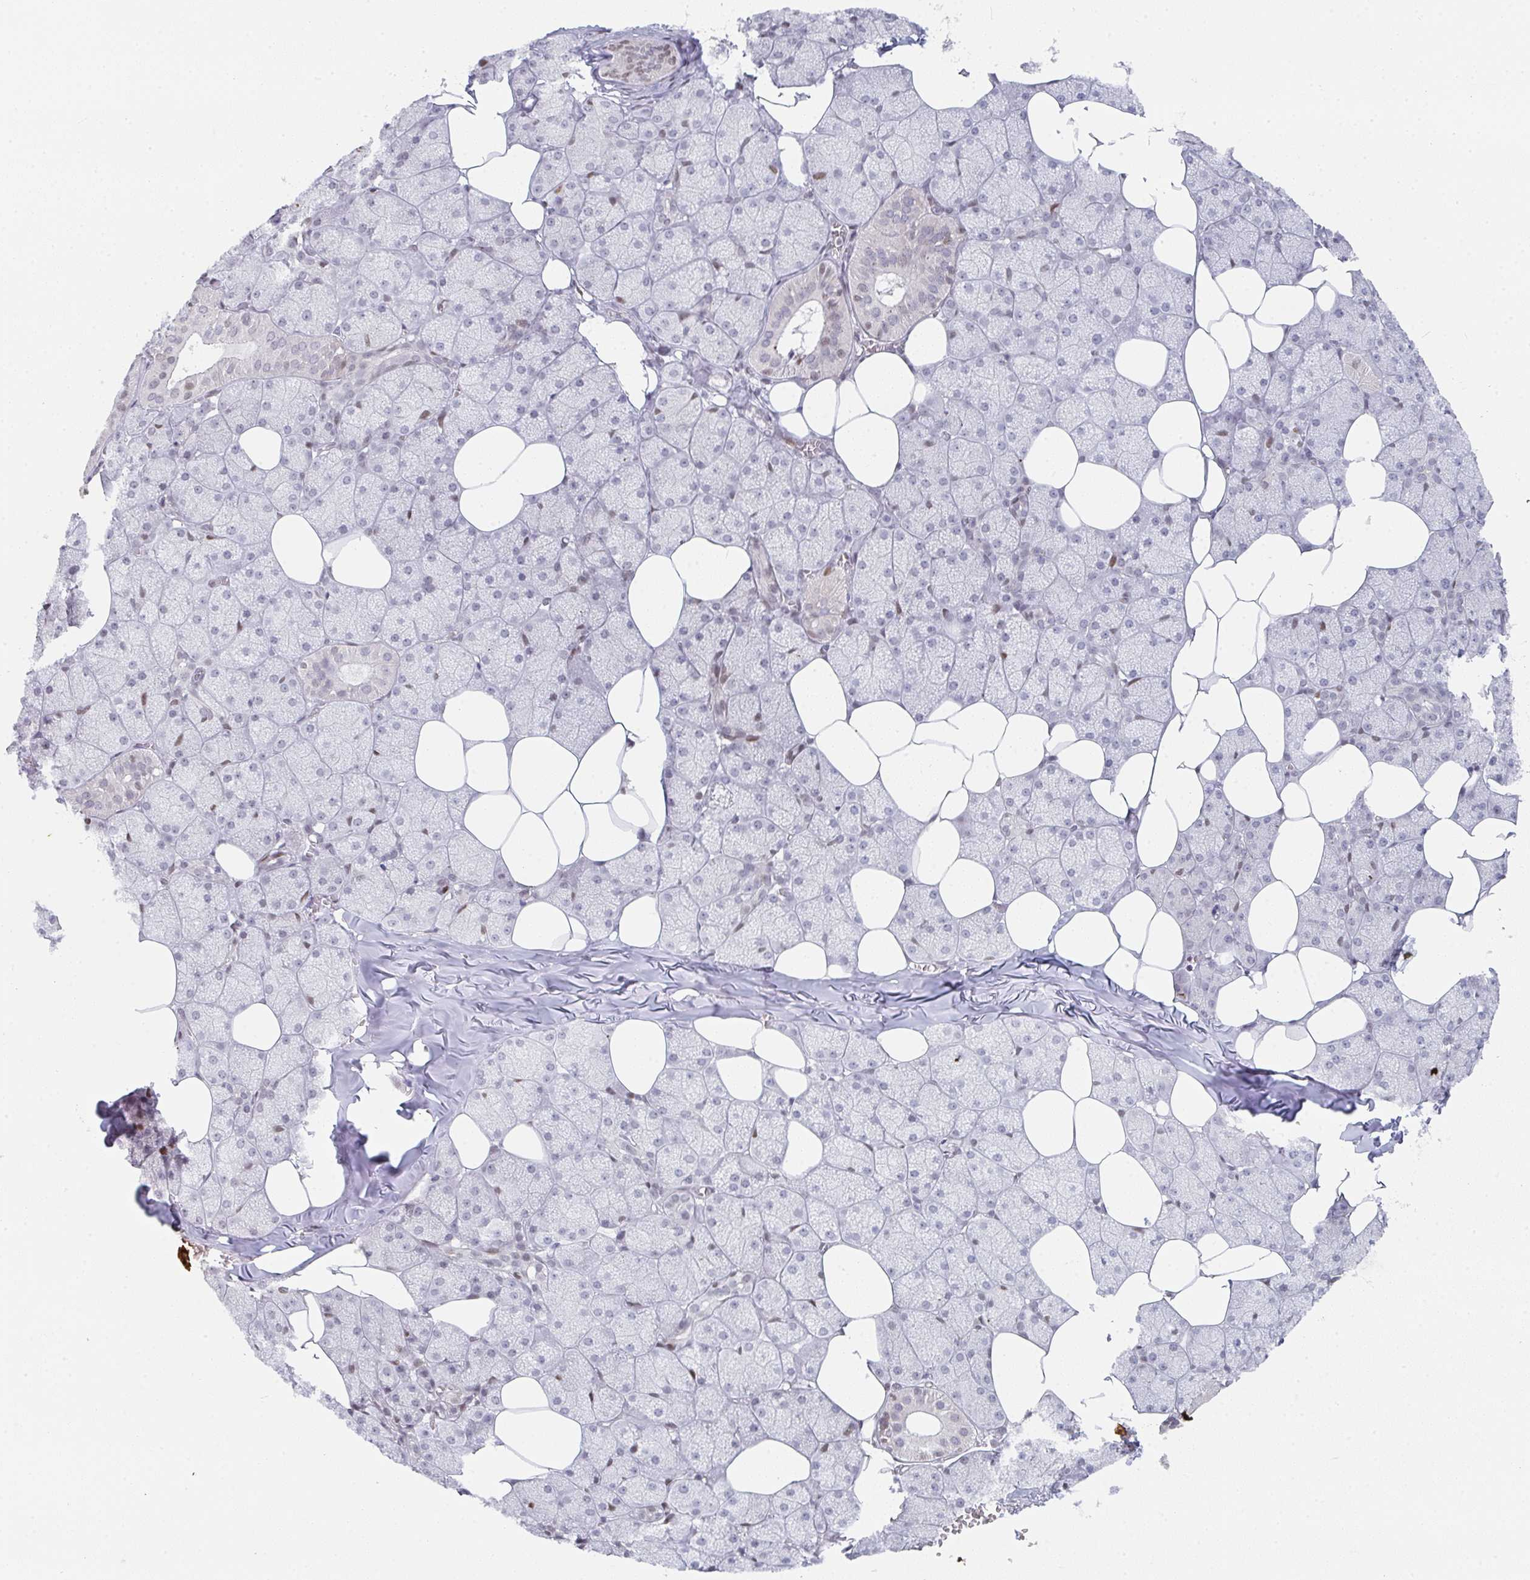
{"staining": {"intensity": "weak", "quantity": "<25%", "location": "nuclear"}, "tissue": "salivary gland", "cell_type": "Glandular cells", "image_type": "normal", "snomed": [{"axis": "morphology", "description": "Normal tissue, NOS"}, {"axis": "topography", "description": "Salivary gland"}, {"axis": "topography", "description": "Peripheral nerve tissue"}], "caption": "Immunohistochemistry (IHC) of unremarkable salivary gland displays no staining in glandular cells.", "gene": "POU2AF2", "patient": {"sex": "male", "age": 38}}